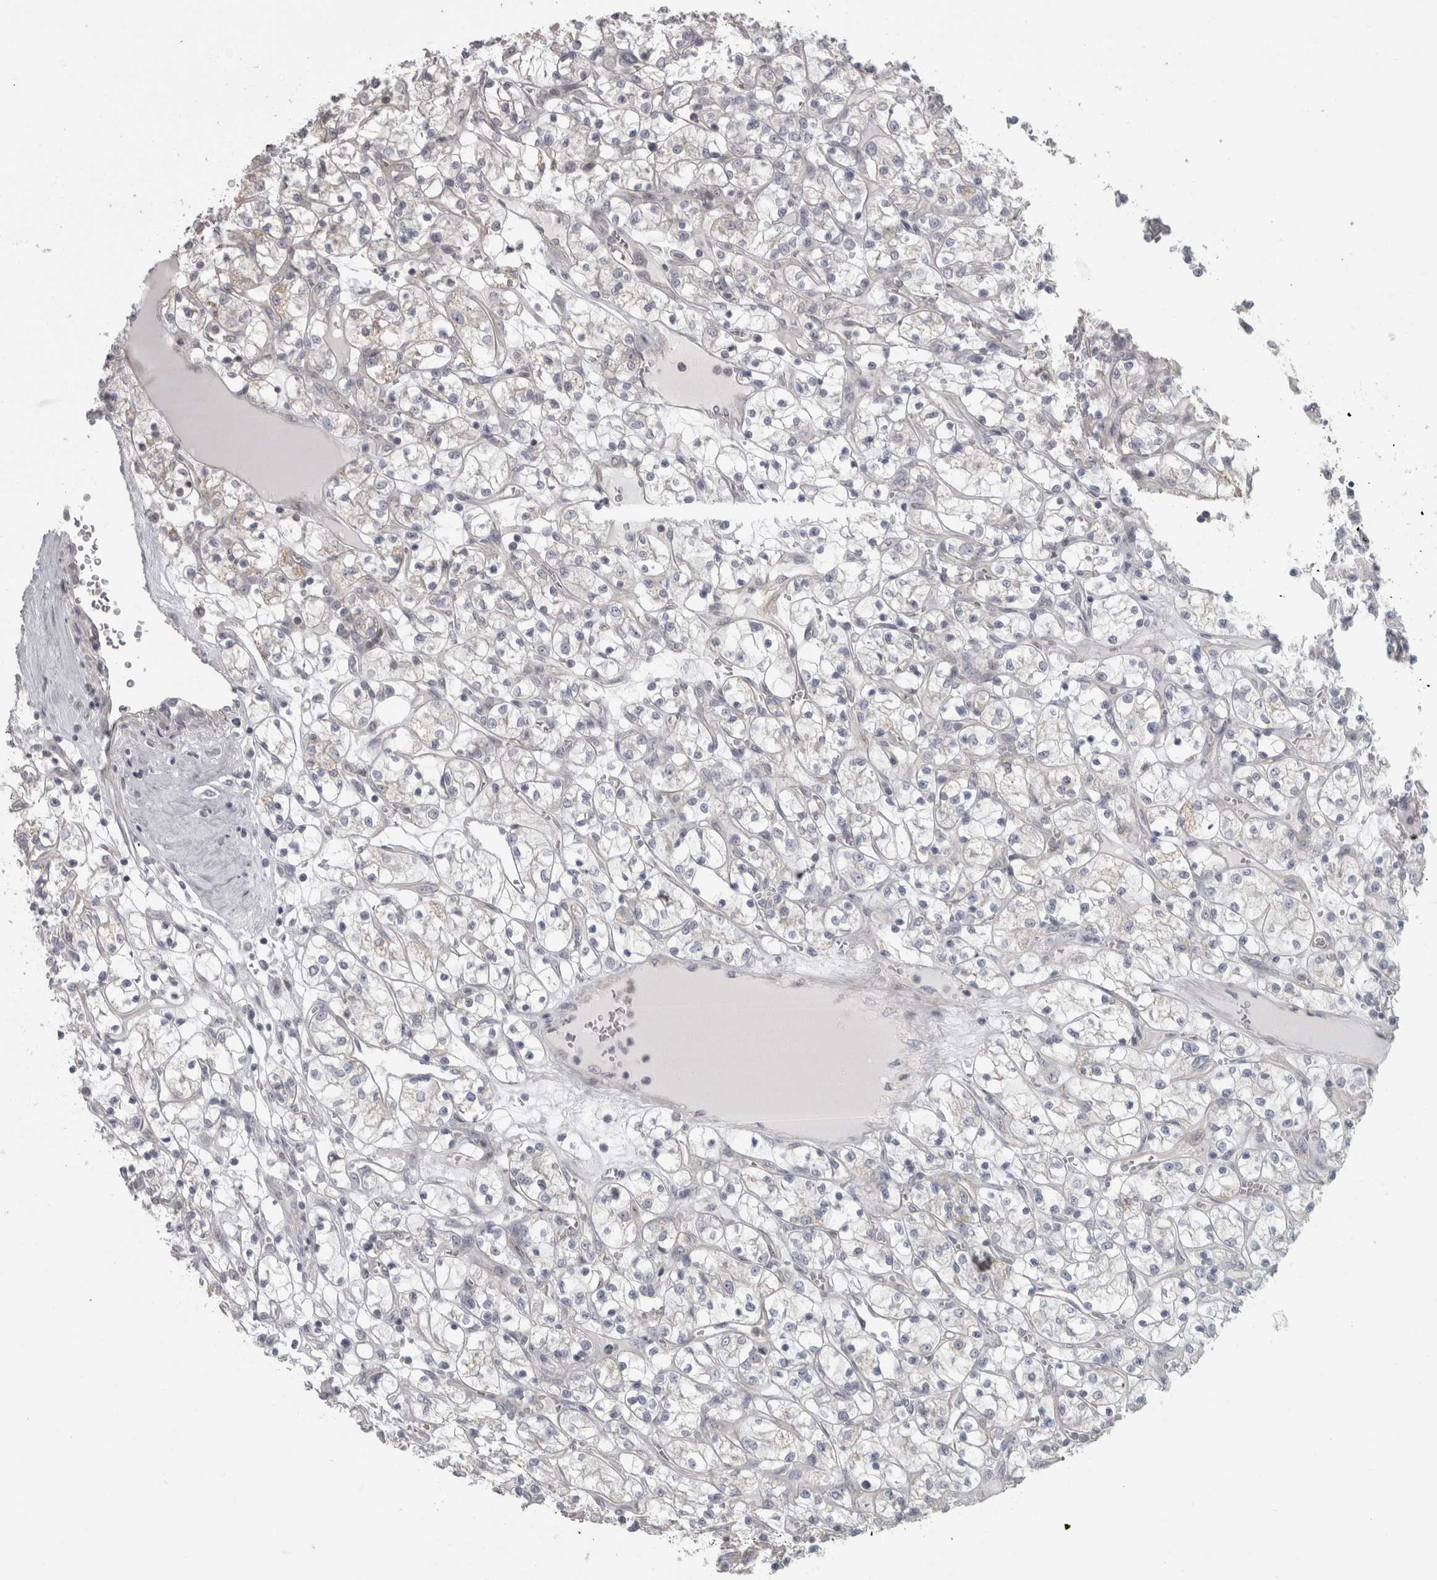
{"staining": {"intensity": "negative", "quantity": "none", "location": "none"}, "tissue": "renal cancer", "cell_type": "Tumor cells", "image_type": "cancer", "snomed": [{"axis": "morphology", "description": "Adenocarcinoma, NOS"}, {"axis": "topography", "description": "Kidney"}], "caption": "Human renal cancer stained for a protein using IHC displays no staining in tumor cells.", "gene": "PPP1R12B", "patient": {"sex": "female", "age": 69}}